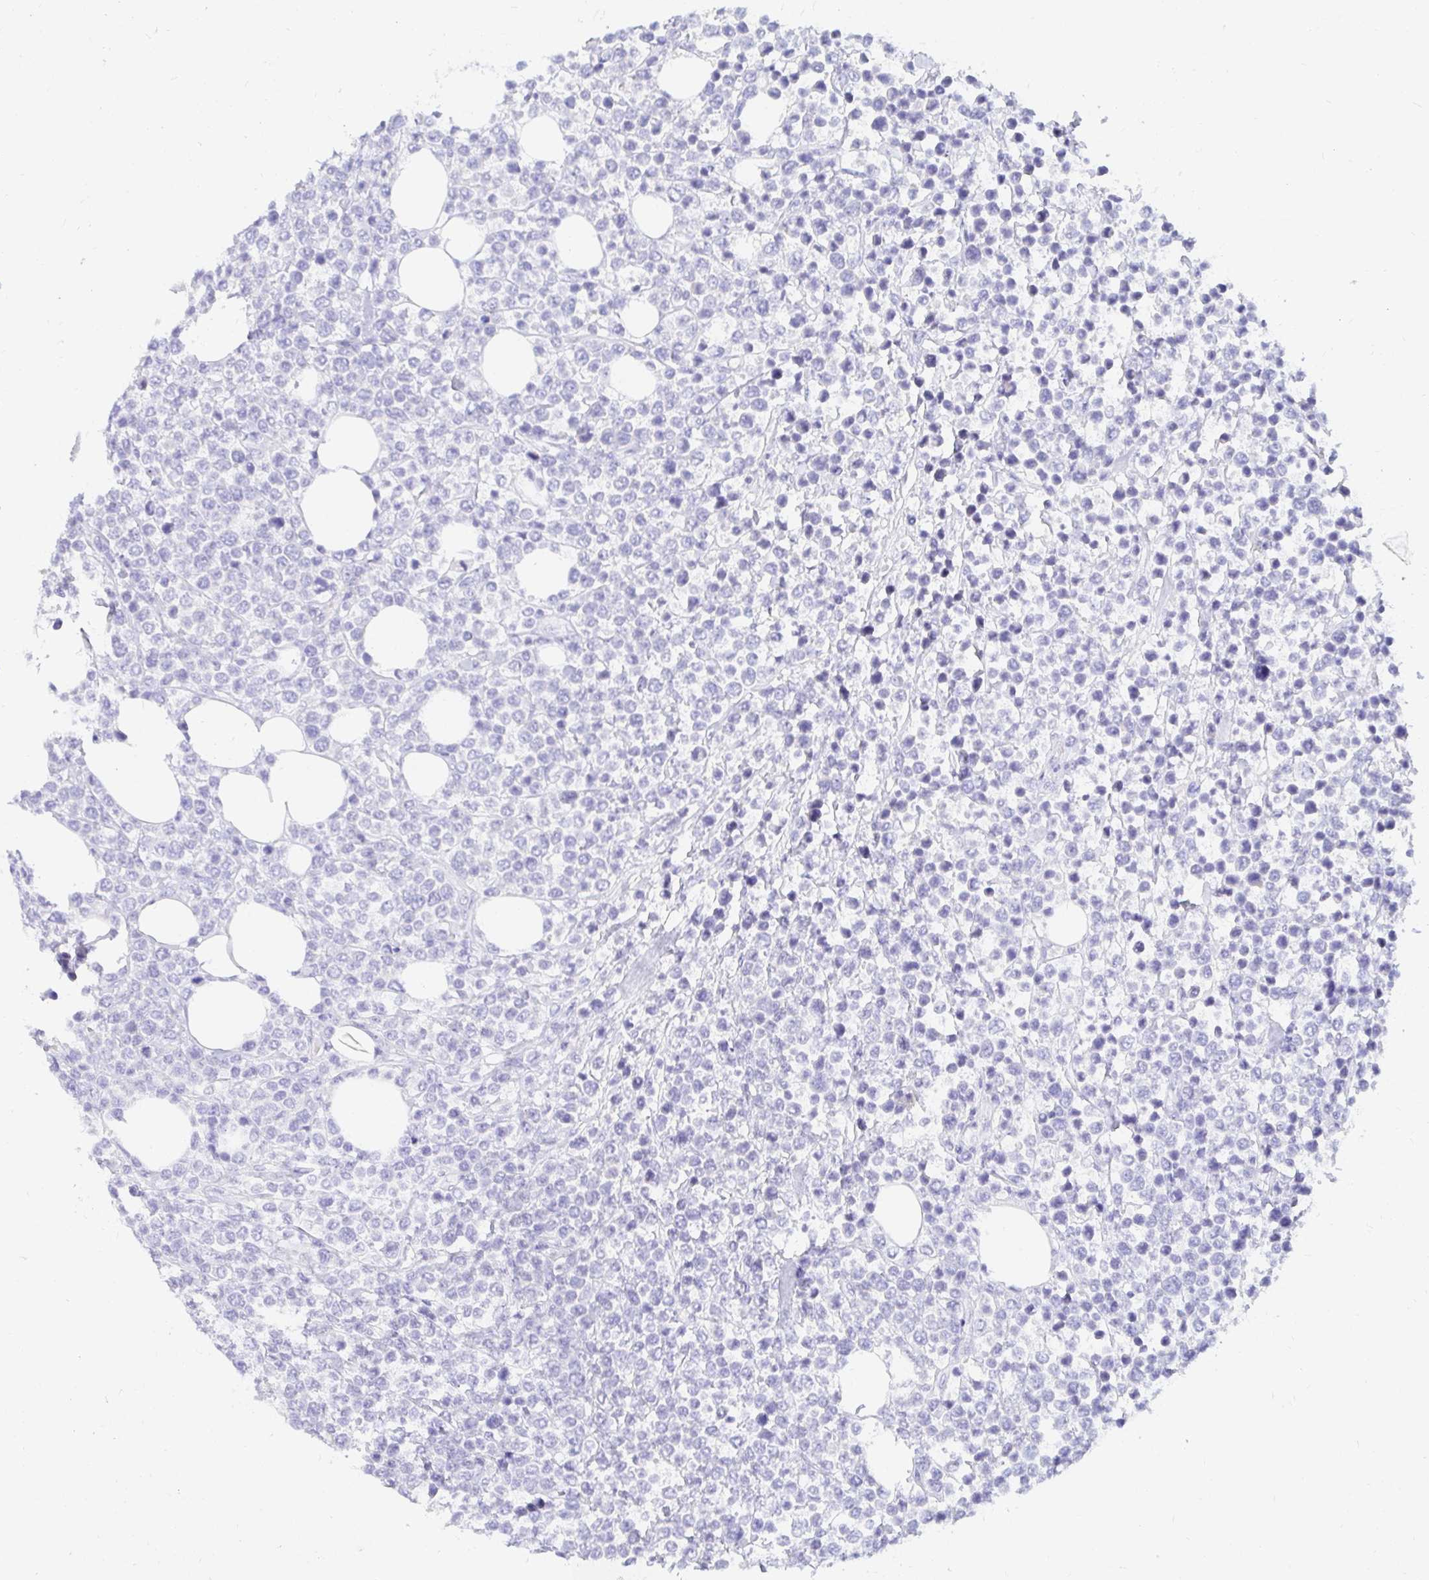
{"staining": {"intensity": "negative", "quantity": "none", "location": "none"}, "tissue": "lymphoma", "cell_type": "Tumor cells", "image_type": "cancer", "snomed": [{"axis": "morphology", "description": "Malignant lymphoma, non-Hodgkin's type, High grade"}, {"axis": "topography", "description": "Soft tissue"}], "caption": "Immunohistochemistry image of neoplastic tissue: human lymphoma stained with DAB (3,3'-diaminobenzidine) demonstrates no significant protein staining in tumor cells.", "gene": "NR2E1", "patient": {"sex": "female", "age": 56}}